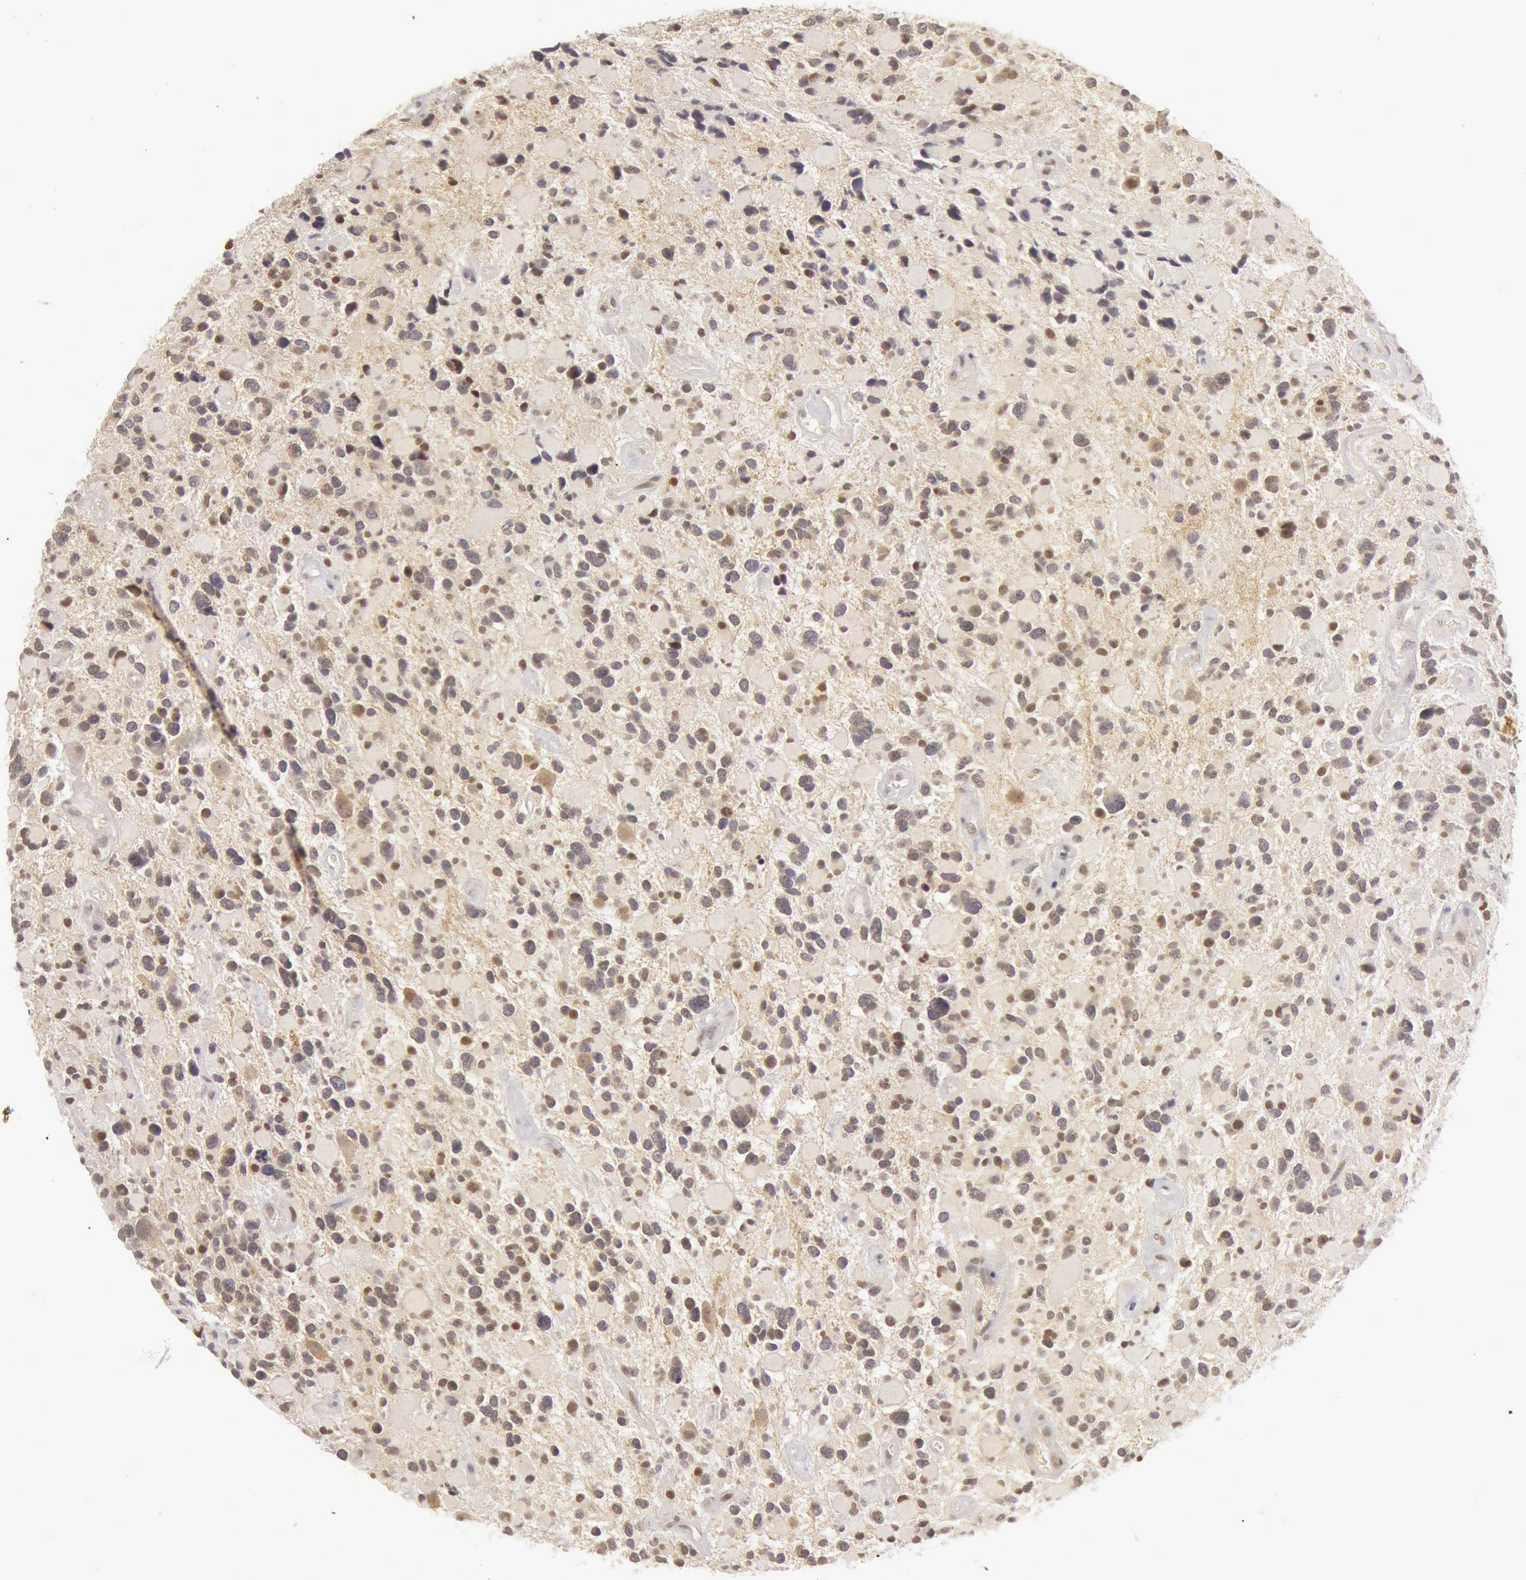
{"staining": {"intensity": "weak", "quantity": "<25%", "location": "nuclear"}, "tissue": "glioma", "cell_type": "Tumor cells", "image_type": "cancer", "snomed": [{"axis": "morphology", "description": "Glioma, malignant, High grade"}, {"axis": "topography", "description": "Brain"}], "caption": "A high-resolution micrograph shows immunohistochemistry staining of malignant glioma (high-grade), which displays no significant expression in tumor cells. (Stains: DAB immunohistochemistry with hematoxylin counter stain, Microscopy: brightfield microscopy at high magnification).", "gene": "OASL", "patient": {"sex": "female", "age": 37}}